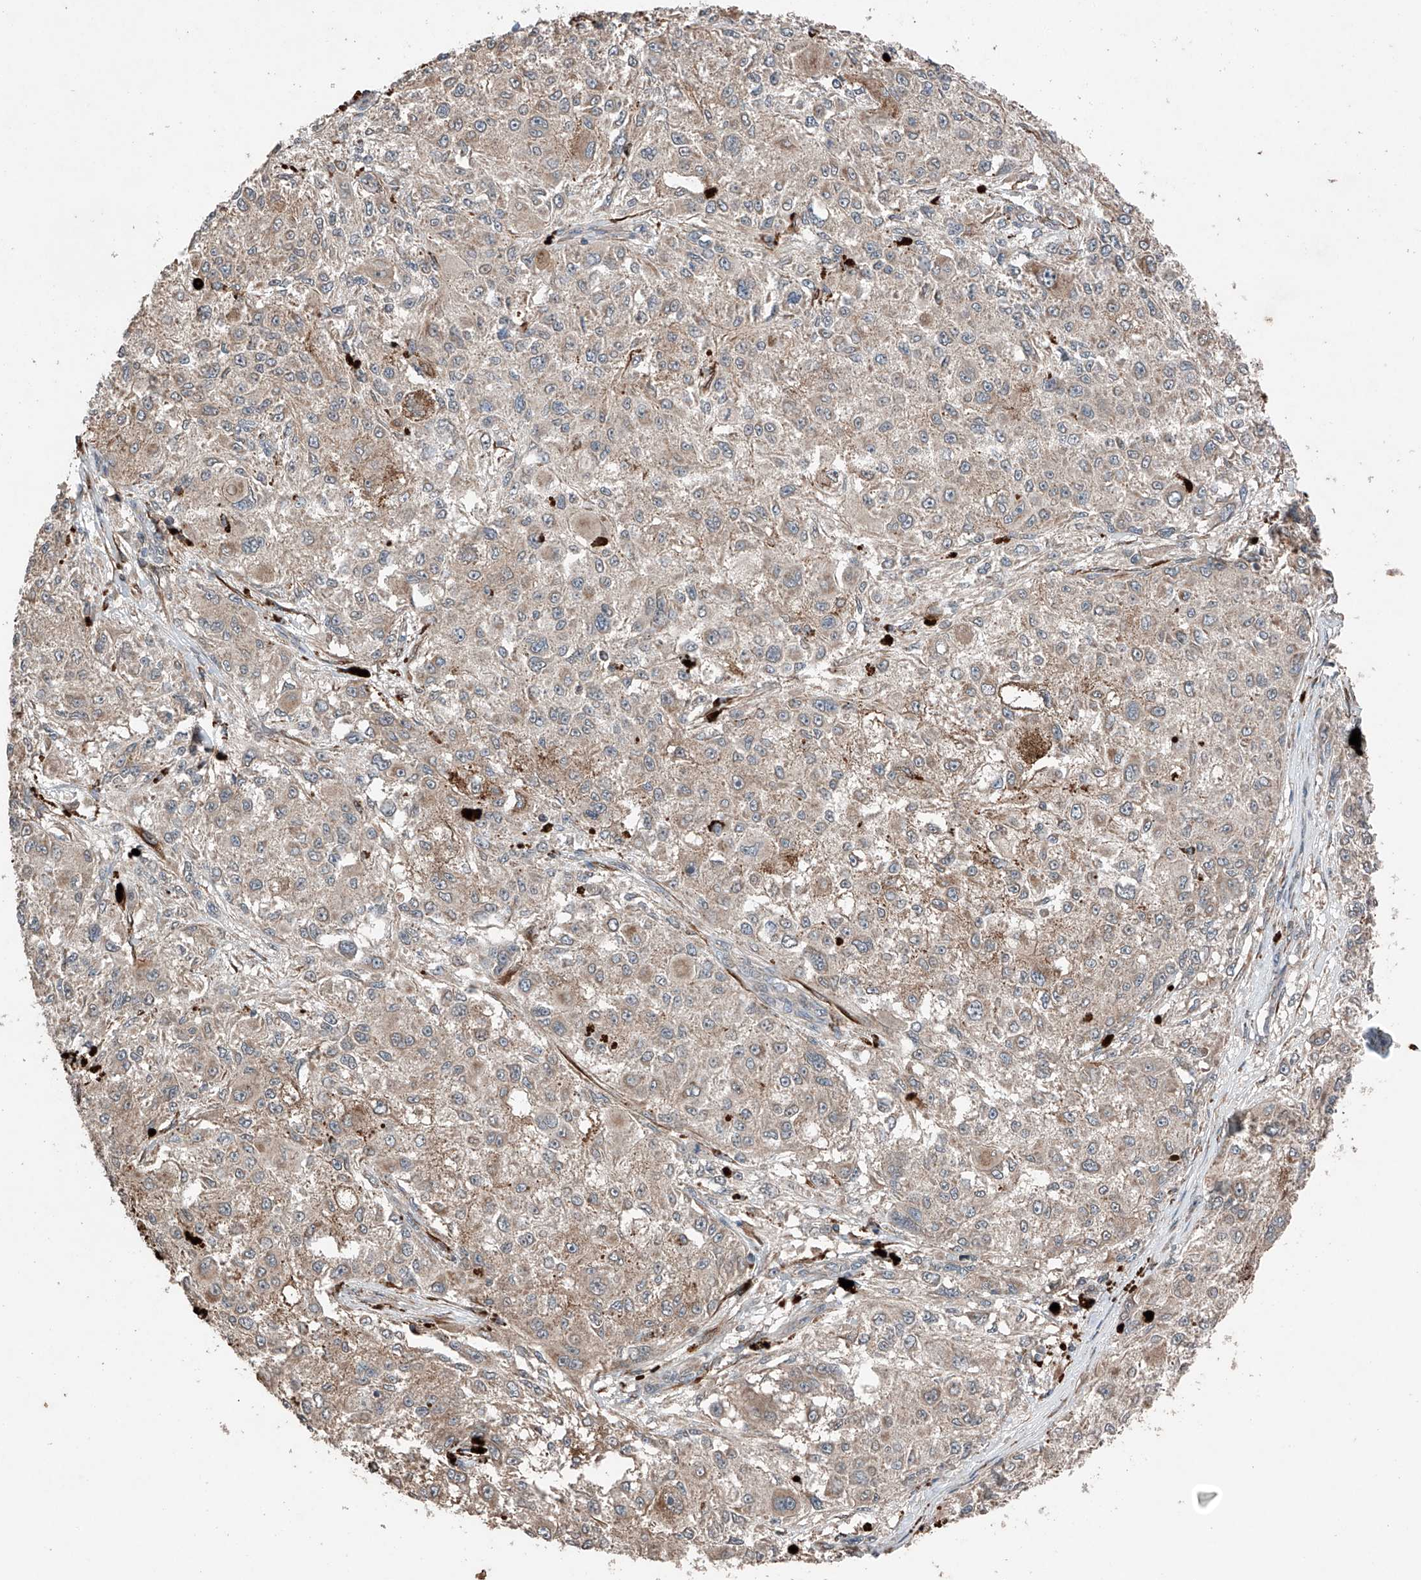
{"staining": {"intensity": "weak", "quantity": ">75%", "location": "cytoplasmic/membranous"}, "tissue": "melanoma", "cell_type": "Tumor cells", "image_type": "cancer", "snomed": [{"axis": "morphology", "description": "Necrosis, NOS"}, {"axis": "morphology", "description": "Malignant melanoma, NOS"}, {"axis": "topography", "description": "Skin"}], "caption": "Melanoma stained with a brown dye displays weak cytoplasmic/membranous positive positivity in approximately >75% of tumor cells.", "gene": "AP4B1", "patient": {"sex": "female", "age": 87}}